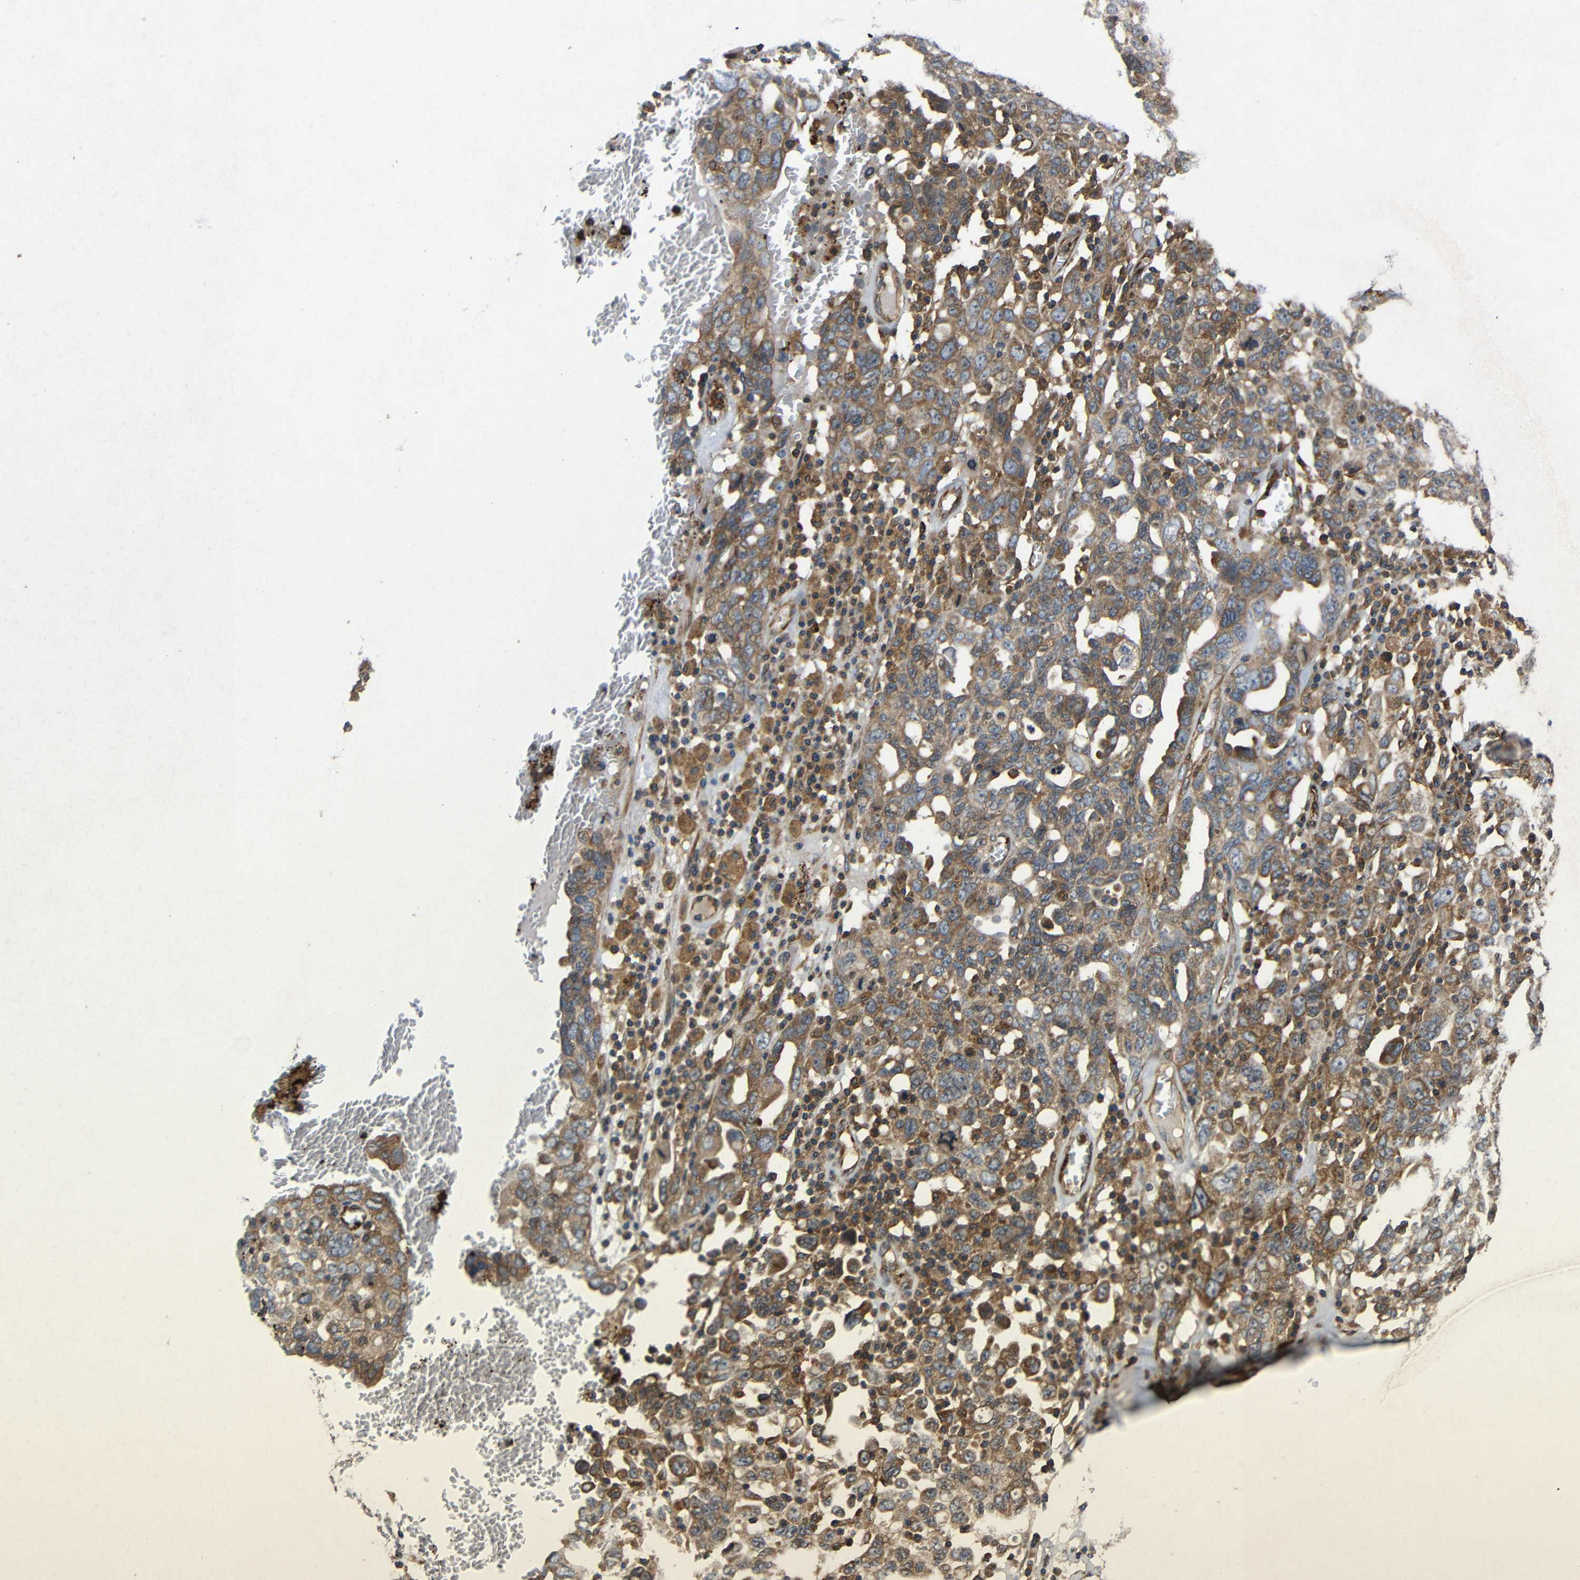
{"staining": {"intensity": "moderate", "quantity": ">75%", "location": "cytoplasmic/membranous"}, "tissue": "ovarian cancer", "cell_type": "Tumor cells", "image_type": "cancer", "snomed": [{"axis": "morphology", "description": "Carcinoma, endometroid"}, {"axis": "topography", "description": "Ovary"}], "caption": "Immunohistochemical staining of ovarian cancer (endometroid carcinoma) shows moderate cytoplasmic/membranous protein staining in about >75% of tumor cells. (DAB (3,3'-diaminobenzidine) = brown stain, brightfield microscopy at high magnification).", "gene": "EIF2S1", "patient": {"sex": "female", "age": 62}}